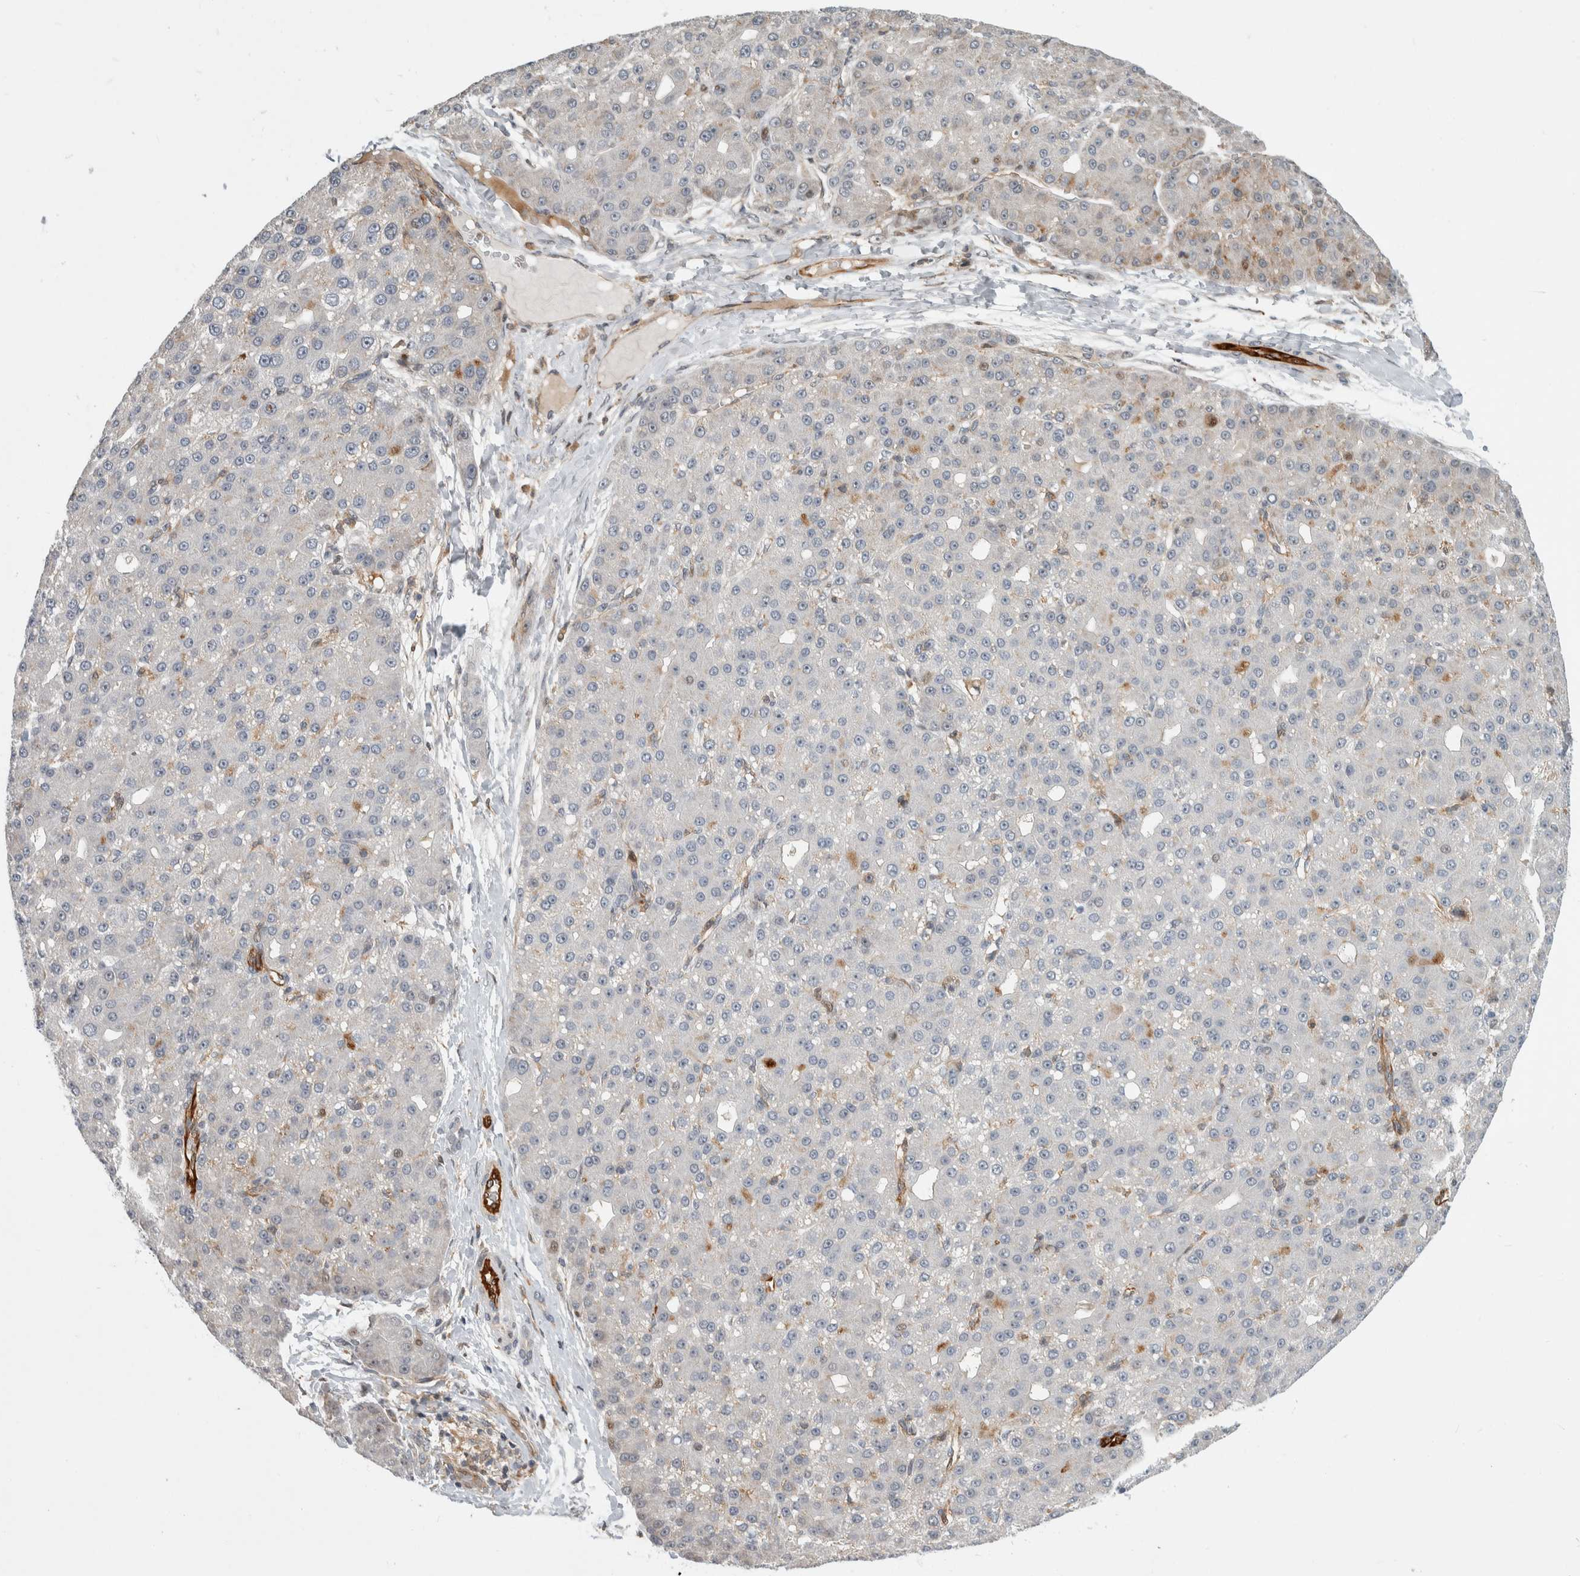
{"staining": {"intensity": "weak", "quantity": "<25%", "location": "cytoplasmic/membranous"}, "tissue": "liver cancer", "cell_type": "Tumor cells", "image_type": "cancer", "snomed": [{"axis": "morphology", "description": "Carcinoma, Hepatocellular, NOS"}, {"axis": "topography", "description": "Liver"}], "caption": "The micrograph reveals no significant staining in tumor cells of liver hepatocellular carcinoma.", "gene": "MSL1", "patient": {"sex": "male", "age": 67}}